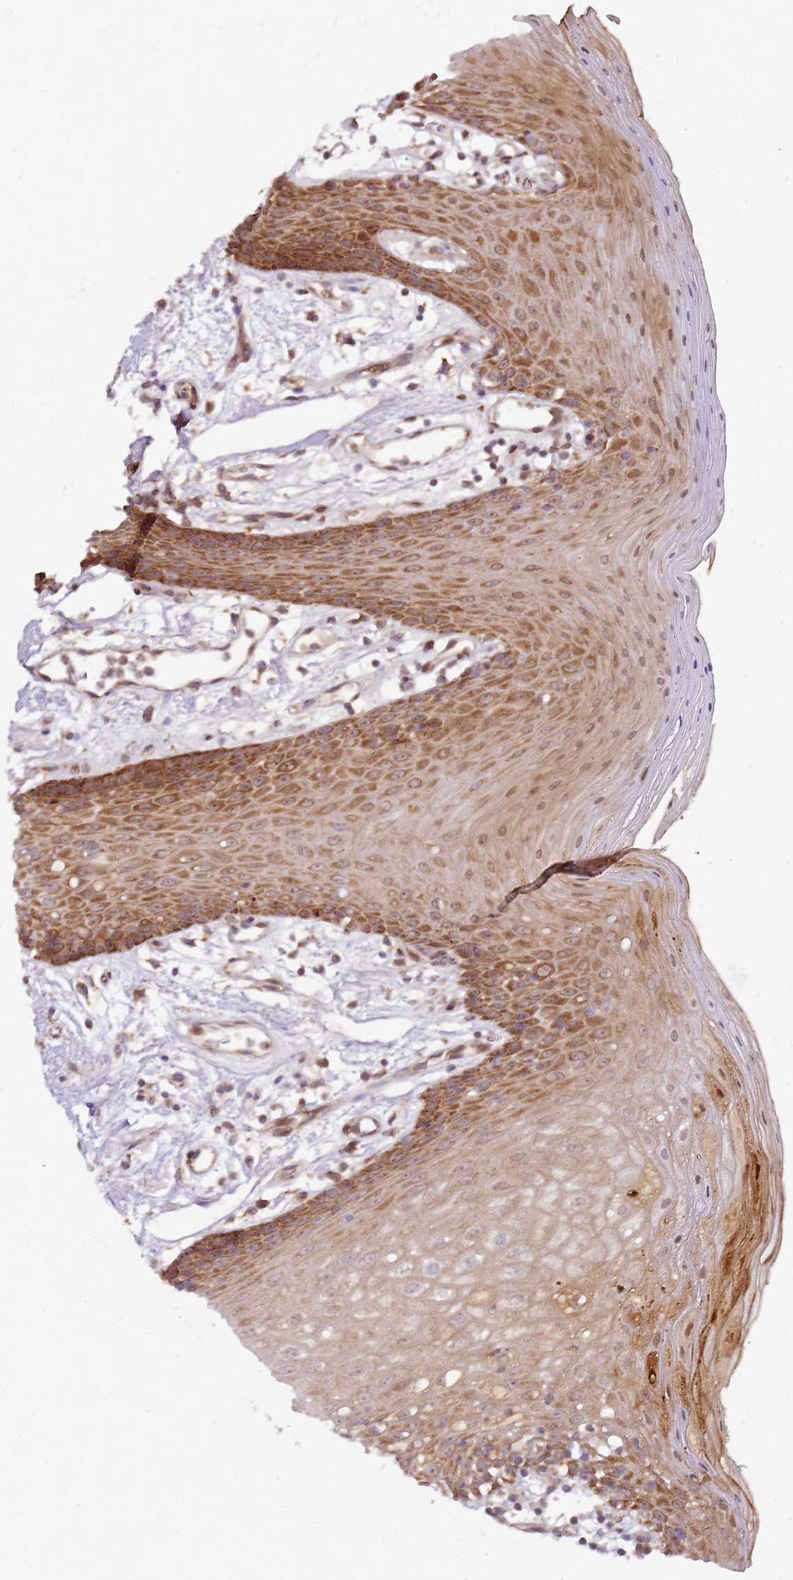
{"staining": {"intensity": "strong", "quantity": ">75%", "location": "cytoplasmic/membranous,nuclear"}, "tissue": "oral mucosa", "cell_type": "Squamous epithelial cells", "image_type": "normal", "snomed": [{"axis": "morphology", "description": "Normal tissue, NOS"}, {"axis": "topography", "description": "Oral tissue"}, {"axis": "topography", "description": "Tounge, NOS"}], "caption": "DAB immunohistochemical staining of unremarkable human oral mucosa demonstrates strong cytoplasmic/membranous,nuclear protein expression in approximately >75% of squamous epithelial cells.", "gene": "CCDC159", "patient": {"sex": "female", "age": 59}}